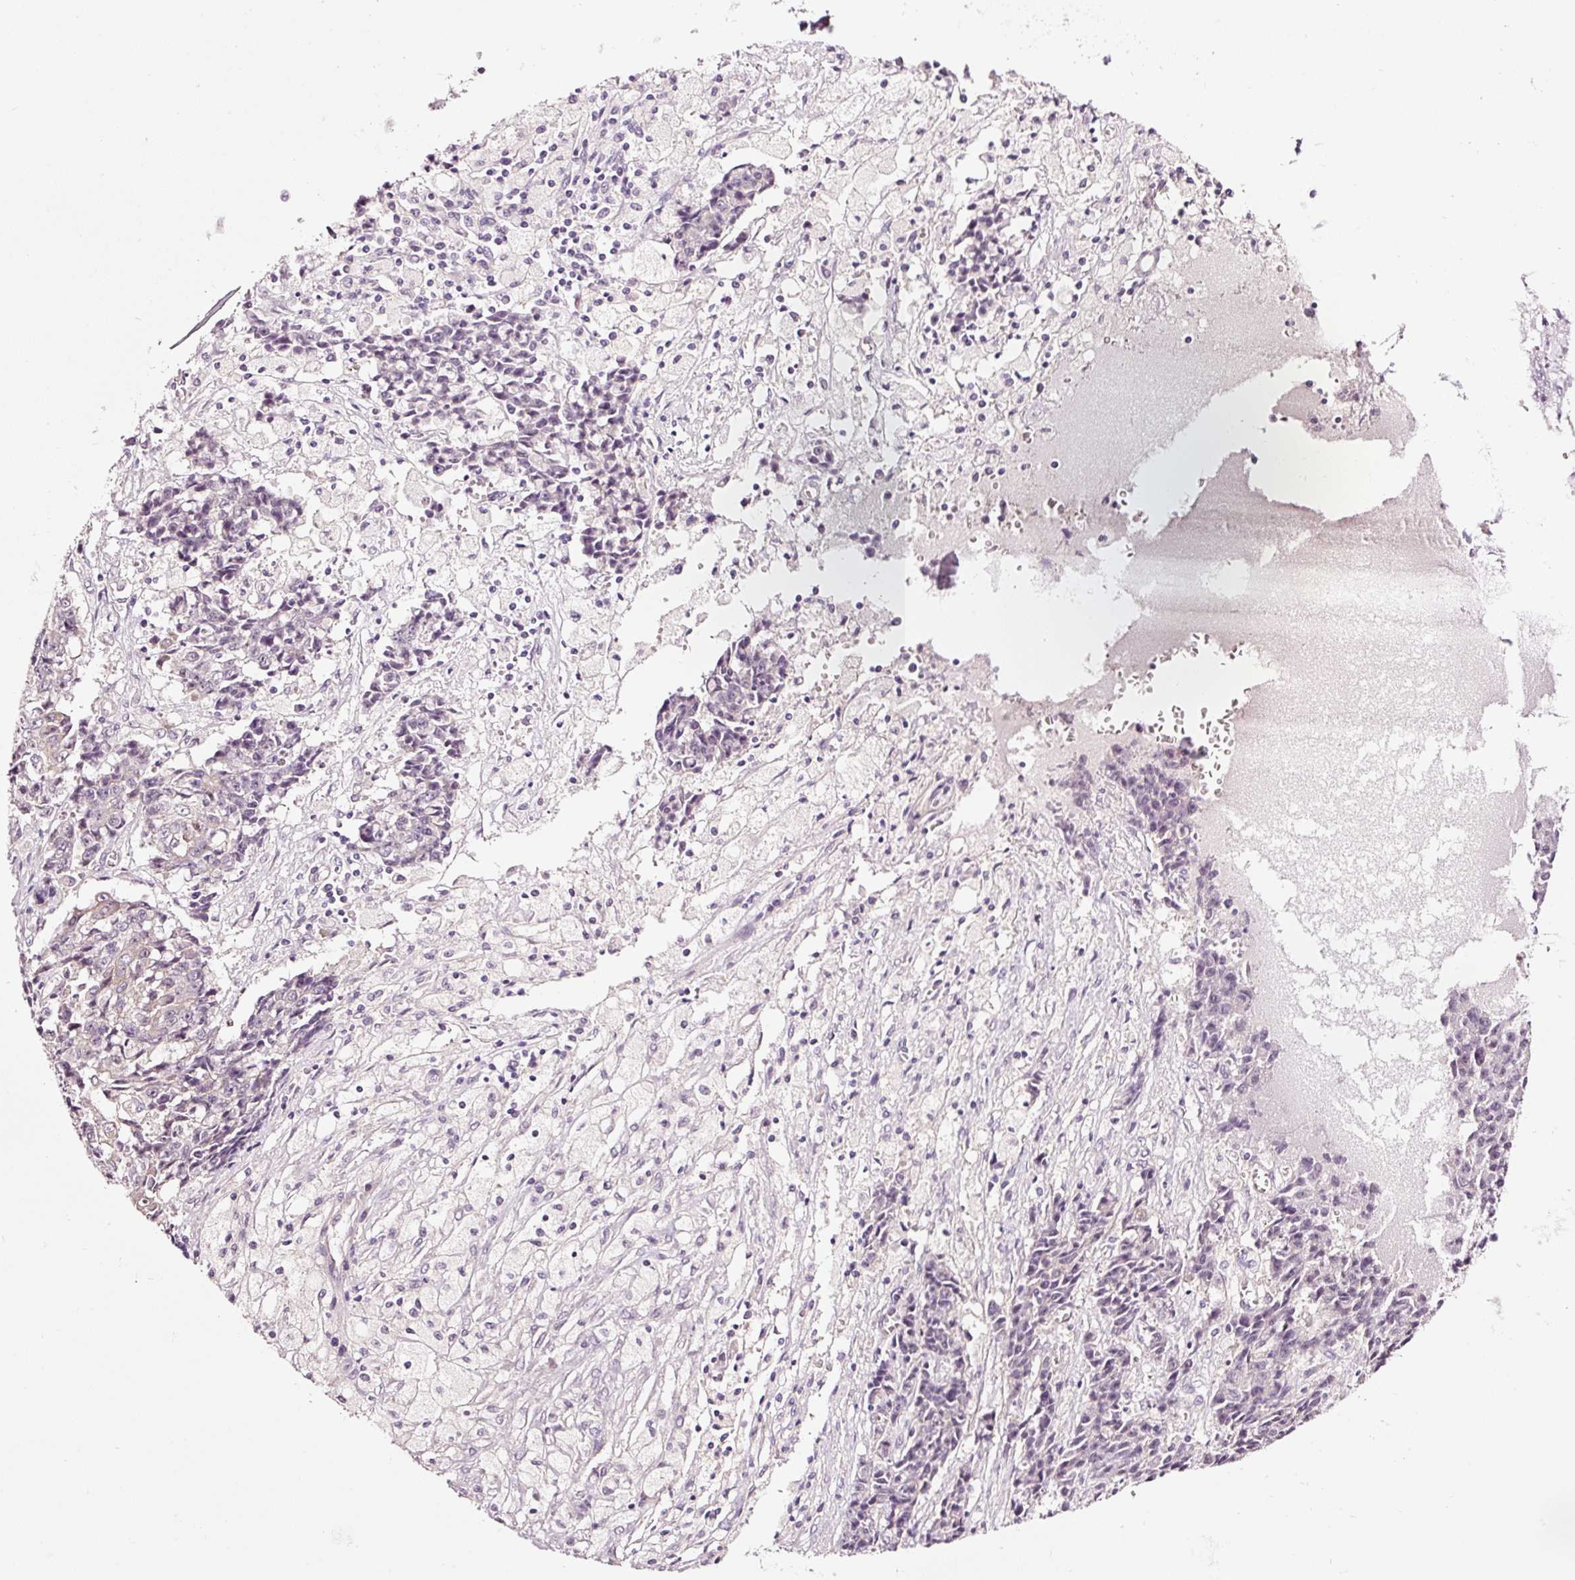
{"staining": {"intensity": "weak", "quantity": "<25%", "location": "cytoplasmic/membranous,nuclear"}, "tissue": "ovarian cancer", "cell_type": "Tumor cells", "image_type": "cancer", "snomed": [{"axis": "morphology", "description": "Carcinoma, endometroid"}, {"axis": "topography", "description": "Ovary"}], "caption": "IHC image of neoplastic tissue: human endometroid carcinoma (ovarian) stained with DAB exhibits no significant protein staining in tumor cells.", "gene": "UTP14A", "patient": {"sex": "female", "age": 42}}